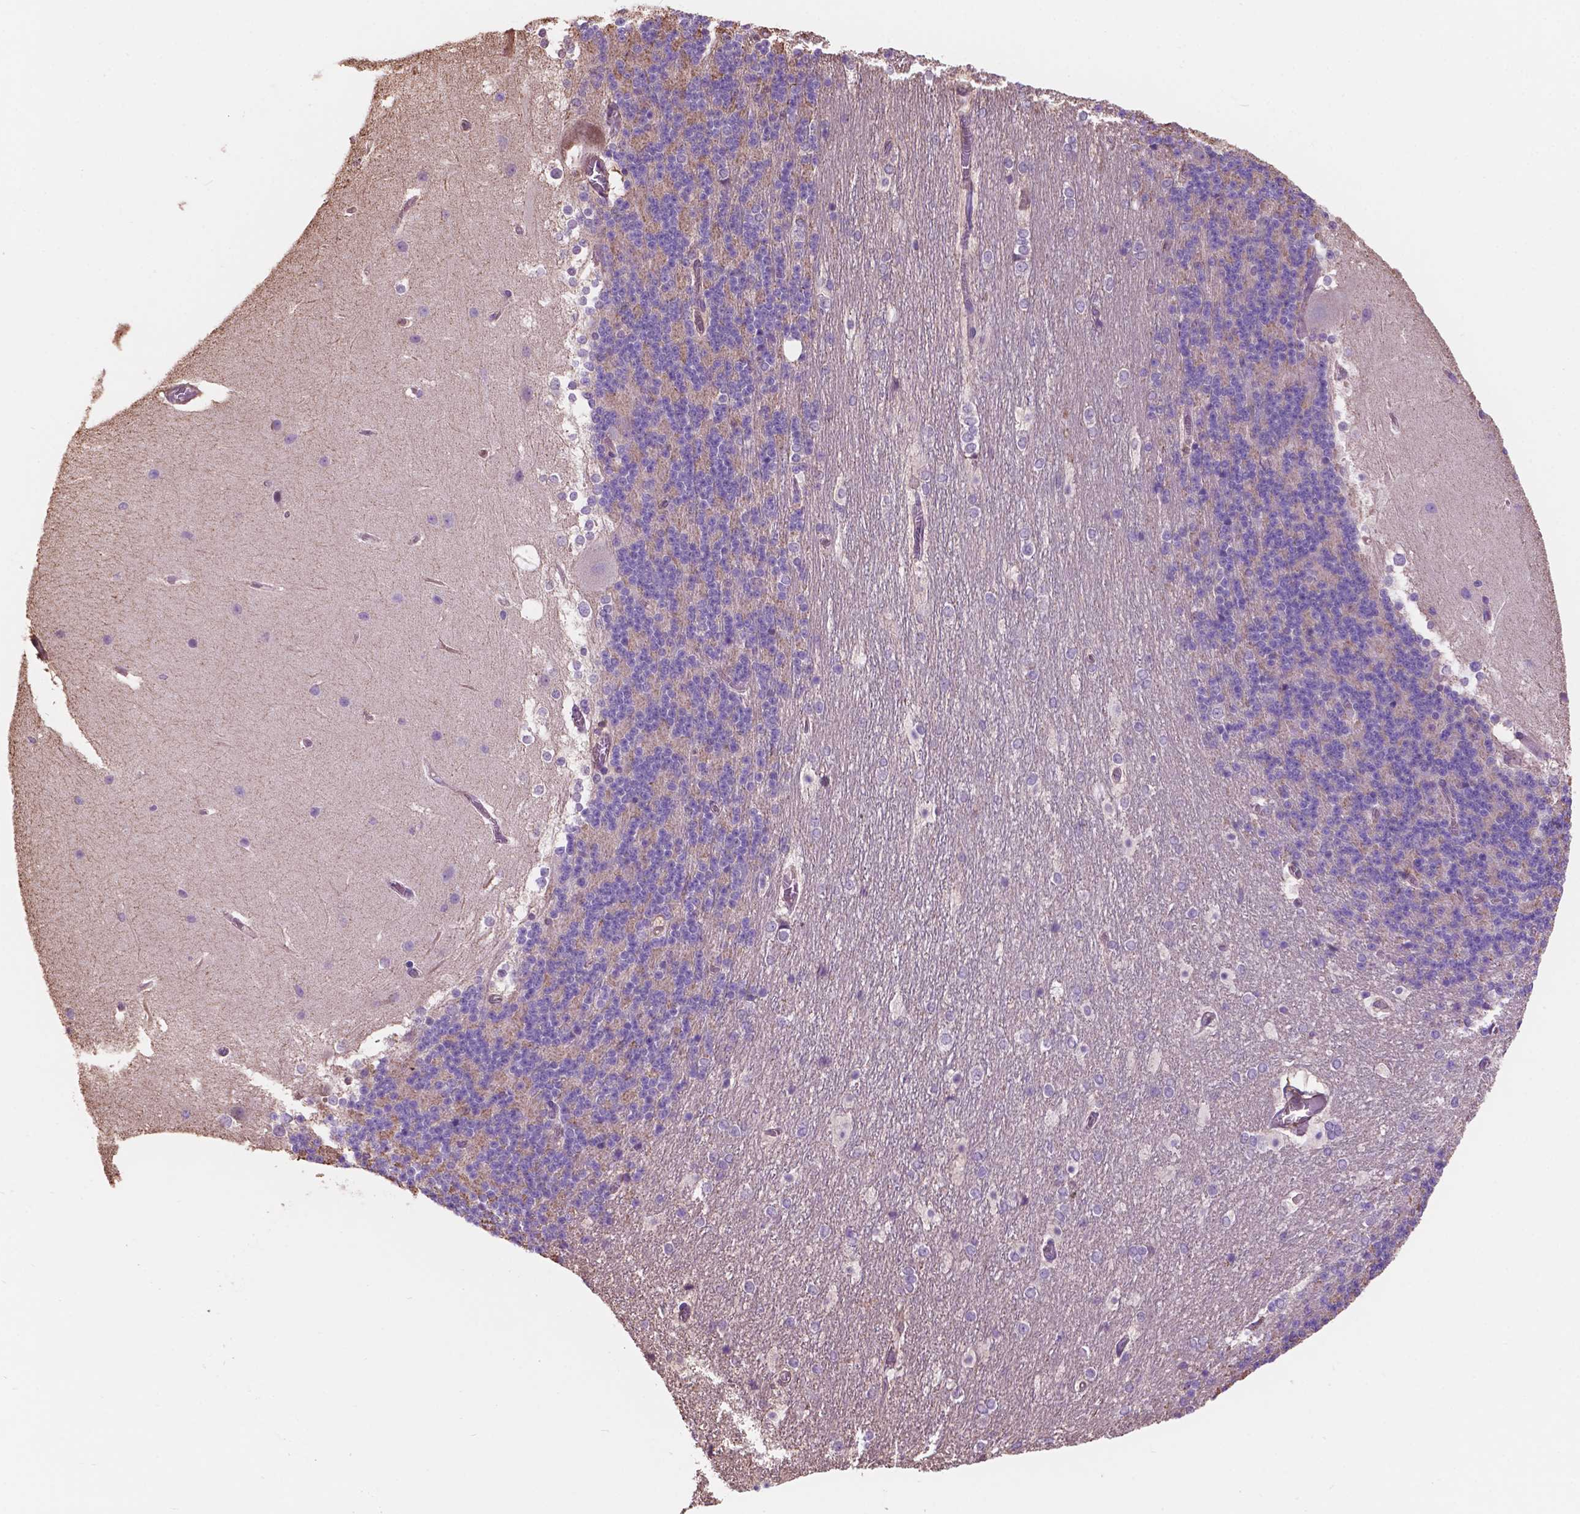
{"staining": {"intensity": "weak", "quantity": "25%-75%", "location": "cytoplasmic/membranous"}, "tissue": "cerebellum", "cell_type": "Cells in granular layer", "image_type": "normal", "snomed": [{"axis": "morphology", "description": "Normal tissue, NOS"}, {"axis": "topography", "description": "Cerebellum"}], "caption": "Protein staining by immunohistochemistry (IHC) displays weak cytoplasmic/membranous staining in about 25%-75% of cells in granular layer in unremarkable cerebellum.", "gene": "NIPA2", "patient": {"sex": "female", "age": 19}}